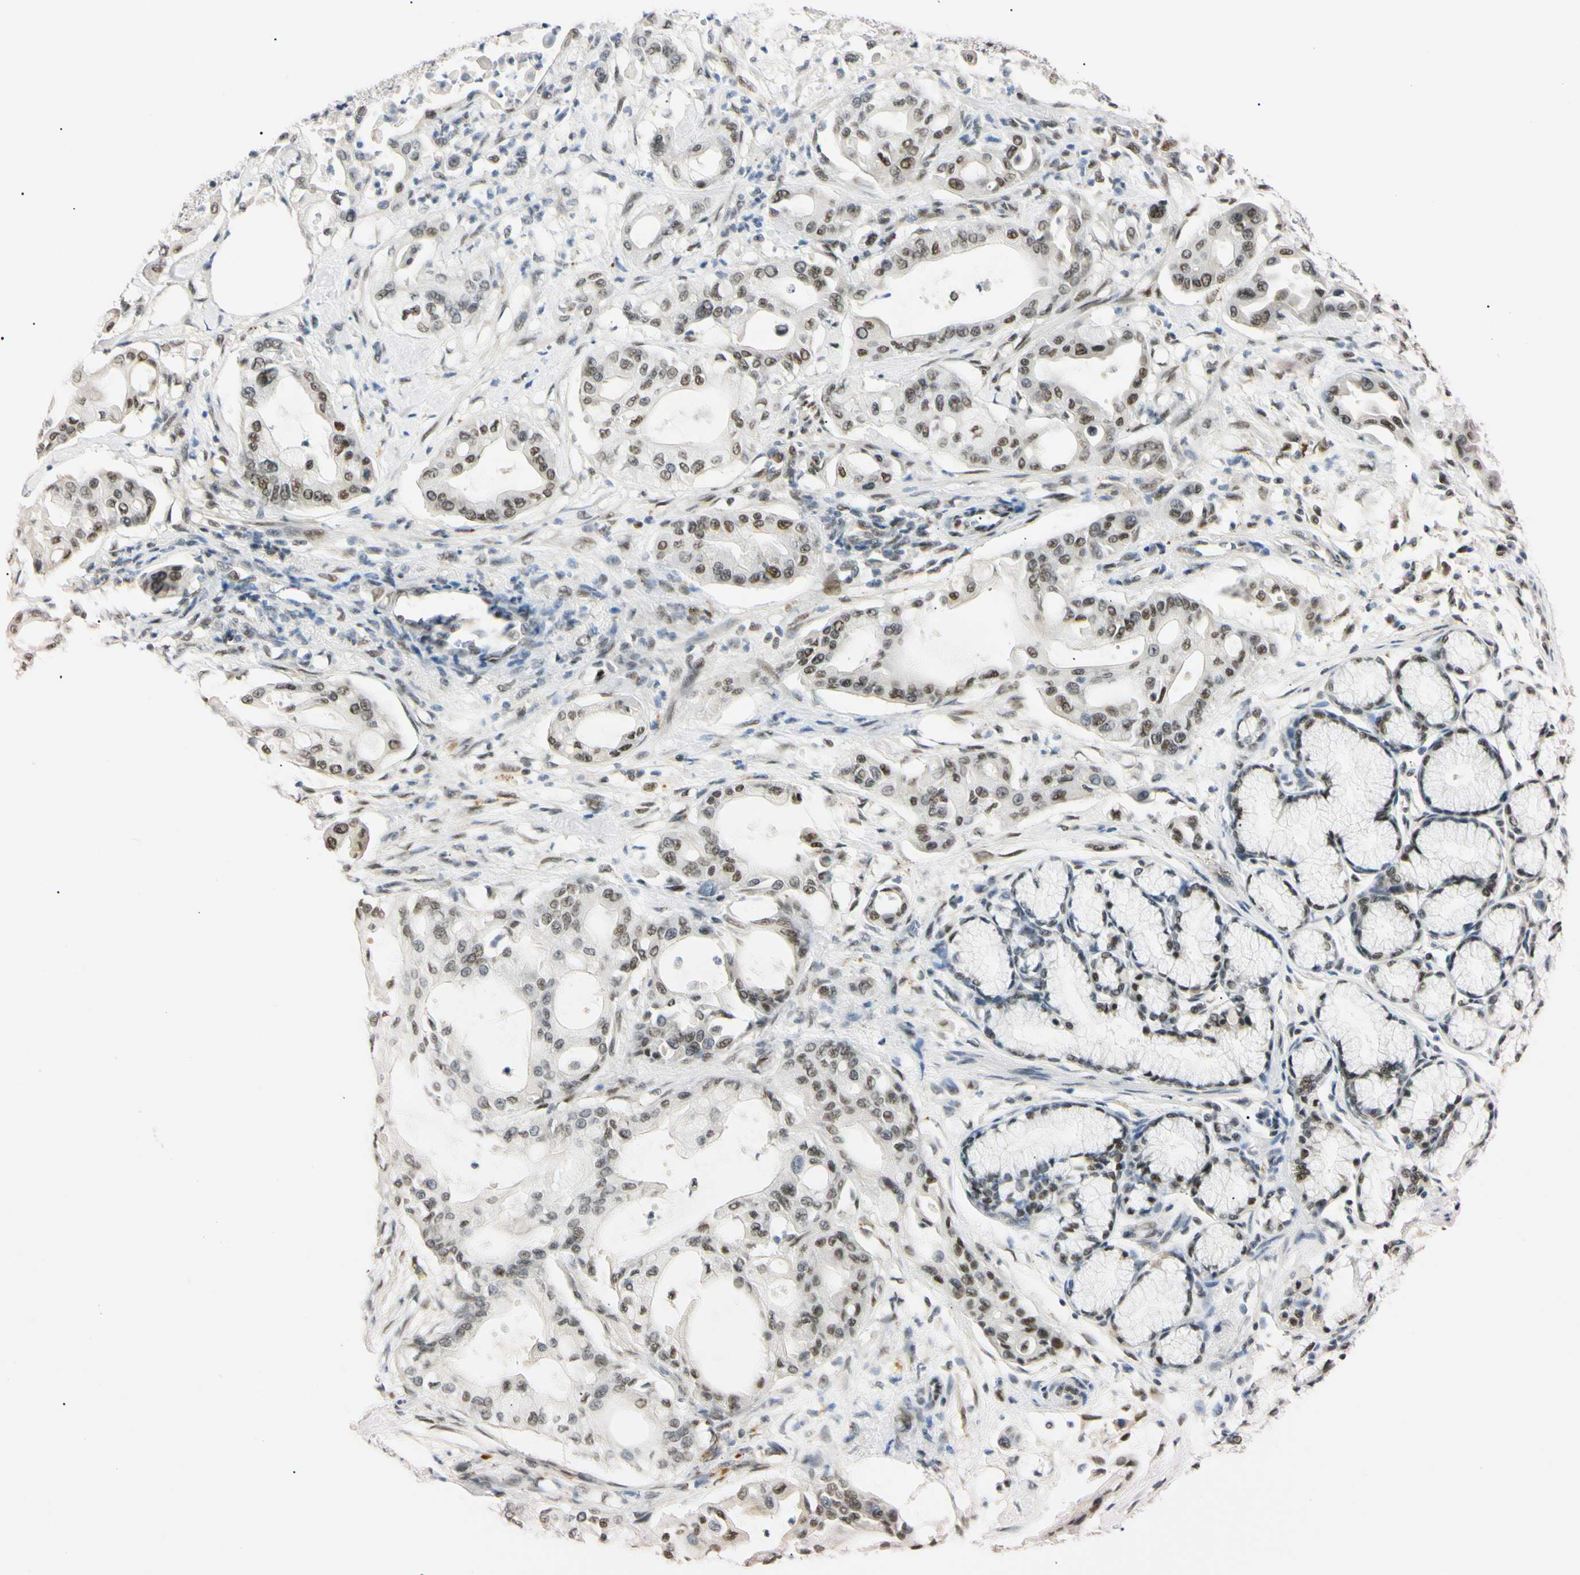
{"staining": {"intensity": "weak", "quantity": "25%-75%", "location": "nuclear"}, "tissue": "pancreatic cancer", "cell_type": "Tumor cells", "image_type": "cancer", "snomed": [{"axis": "morphology", "description": "Adenocarcinoma, NOS"}, {"axis": "morphology", "description": "Adenocarcinoma, metastatic, NOS"}, {"axis": "topography", "description": "Lymph node"}, {"axis": "topography", "description": "Pancreas"}, {"axis": "topography", "description": "Duodenum"}], "caption": "This is a photomicrograph of immunohistochemistry staining of pancreatic cancer (metastatic adenocarcinoma), which shows weak positivity in the nuclear of tumor cells.", "gene": "ZNF134", "patient": {"sex": "female", "age": 64}}